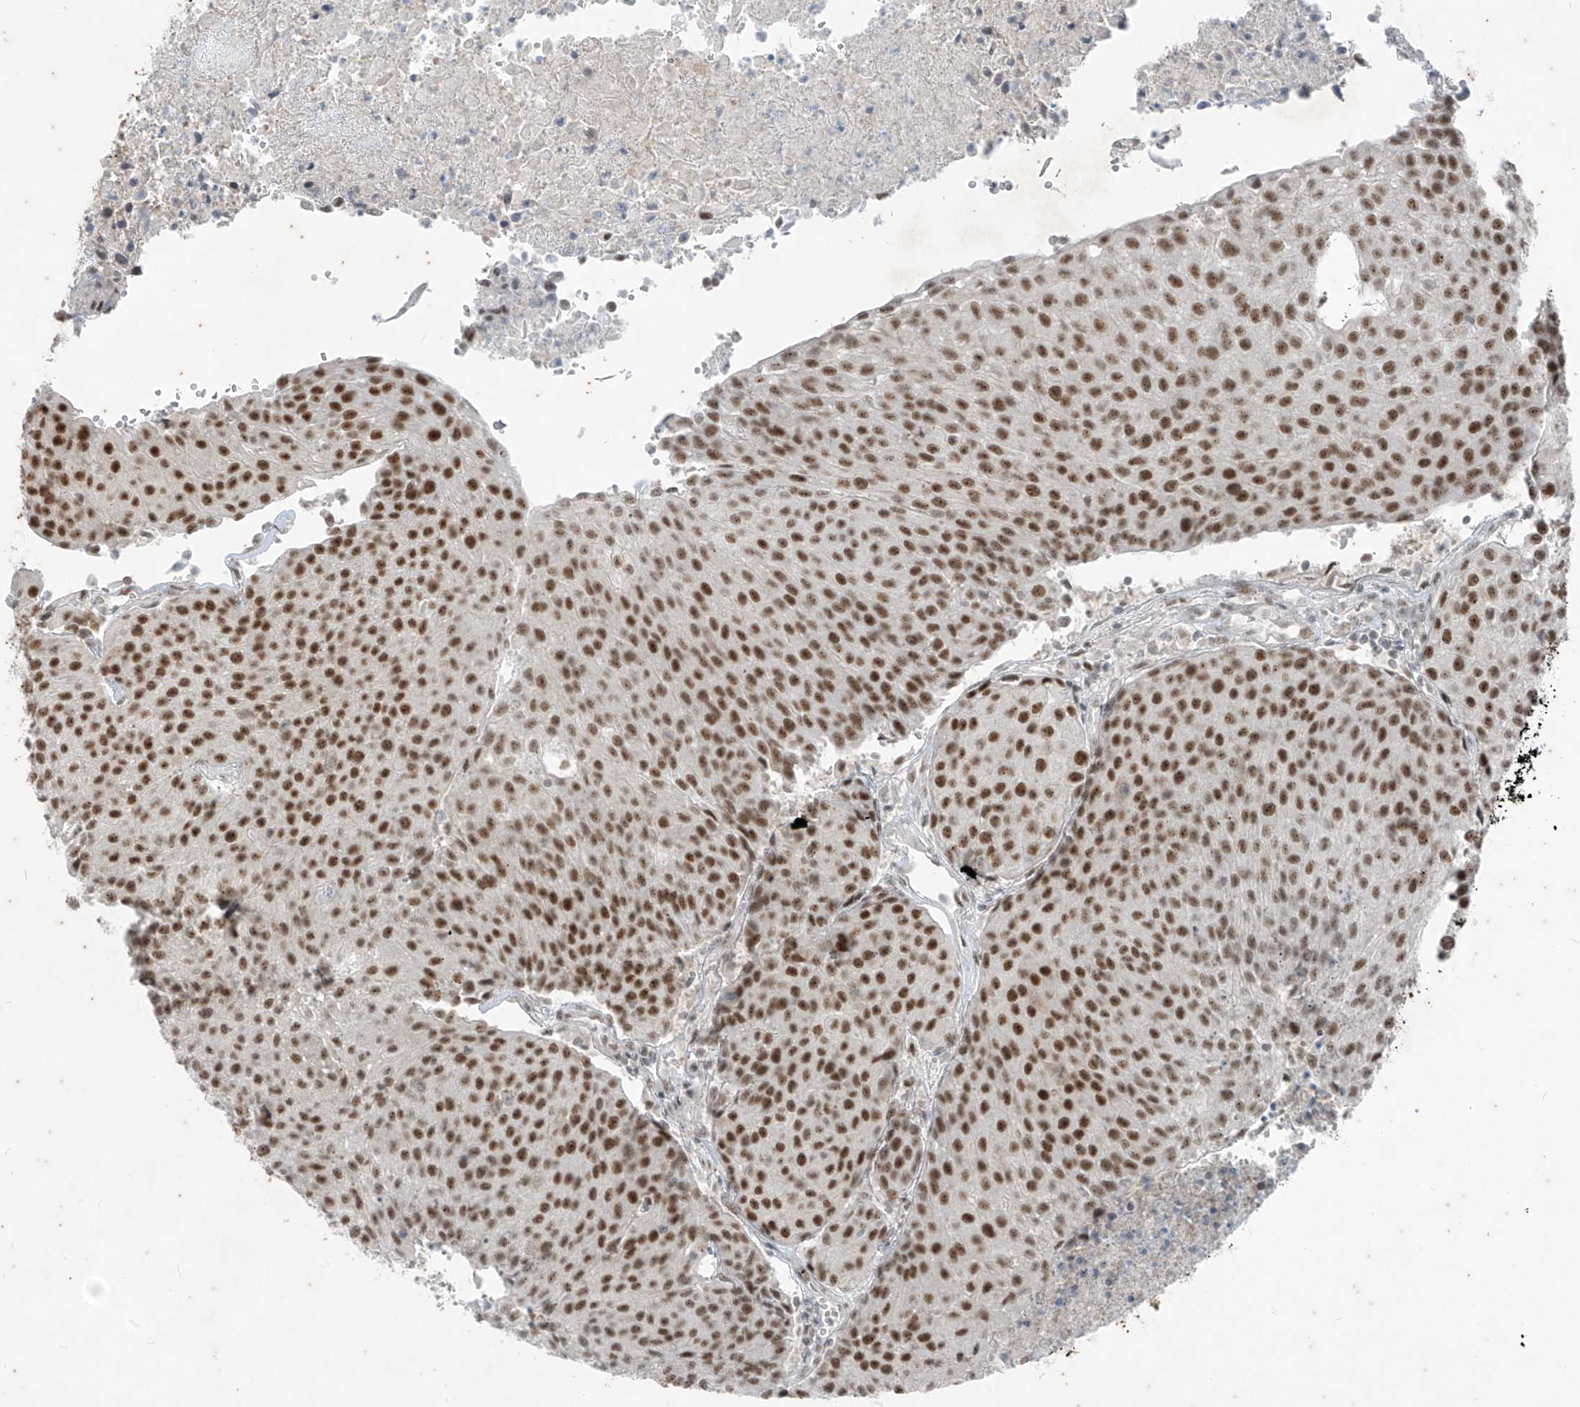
{"staining": {"intensity": "strong", "quantity": ">75%", "location": "nuclear"}, "tissue": "urothelial cancer", "cell_type": "Tumor cells", "image_type": "cancer", "snomed": [{"axis": "morphology", "description": "Urothelial carcinoma, High grade"}, {"axis": "topography", "description": "Urinary bladder"}], "caption": "Immunohistochemical staining of human urothelial carcinoma (high-grade) exhibits high levels of strong nuclear positivity in approximately >75% of tumor cells. (Stains: DAB (3,3'-diaminobenzidine) in brown, nuclei in blue, Microscopy: brightfield microscopy at high magnification).", "gene": "ZNF354B", "patient": {"sex": "female", "age": 85}}